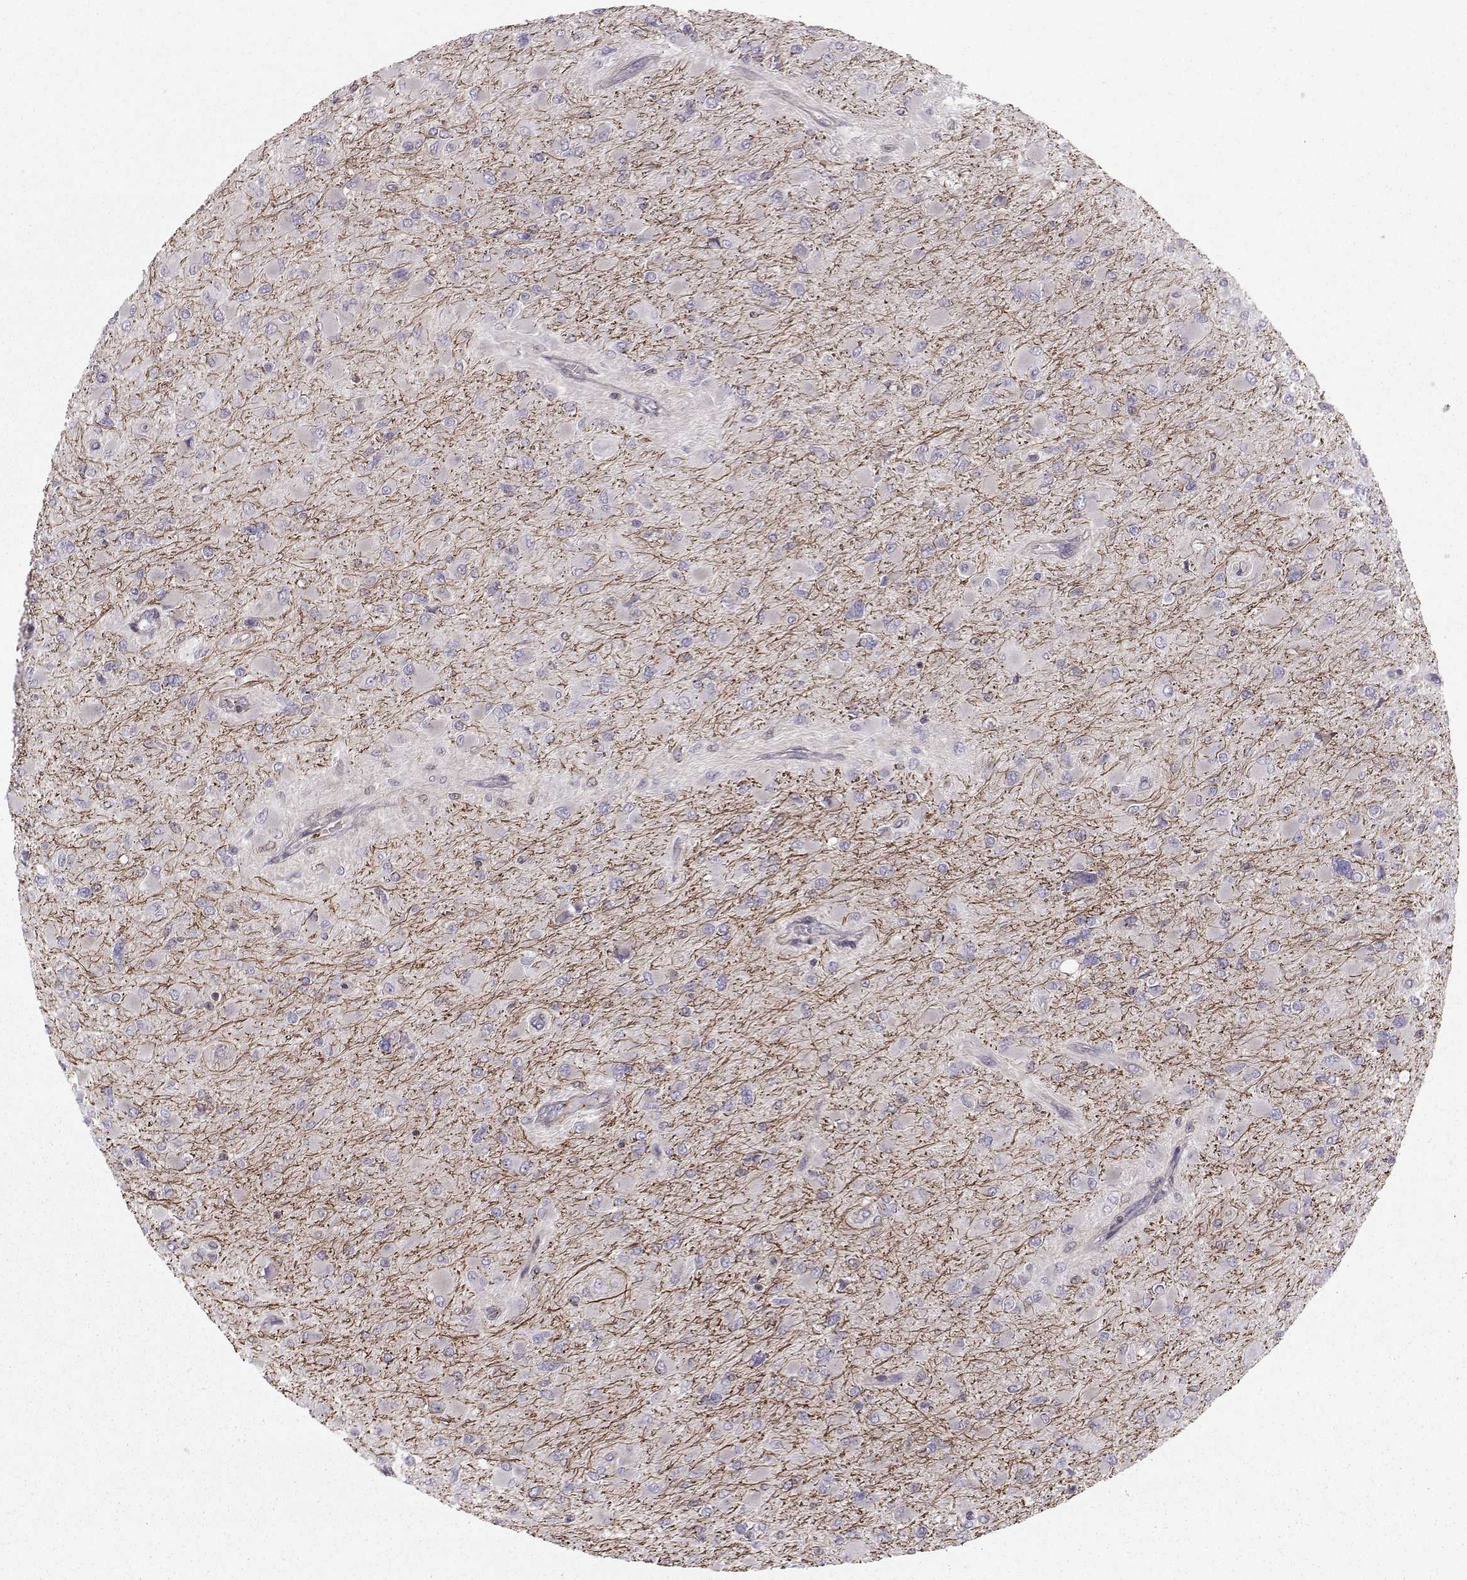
{"staining": {"intensity": "negative", "quantity": "none", "location": "none"}, "tissue": "glioma", "cell_type": "Tumor cells", "image_type": "cancer", "snomed": [{"axis": "morphology", "description": "Glioma, malignant, High grade"}, {"axis": "topography", "description": "Cerebral cortex"}], "caption": "Immunohistochemistry (IHC) image of neoplastic tissue: human malignant high-grade glioma stained with DAB (3,3'-diaminobenzidine) exhibits no significant protein staining in tumor cells.", "gene": "ASB16", "patient": {"sex": "female", "age": 36}}